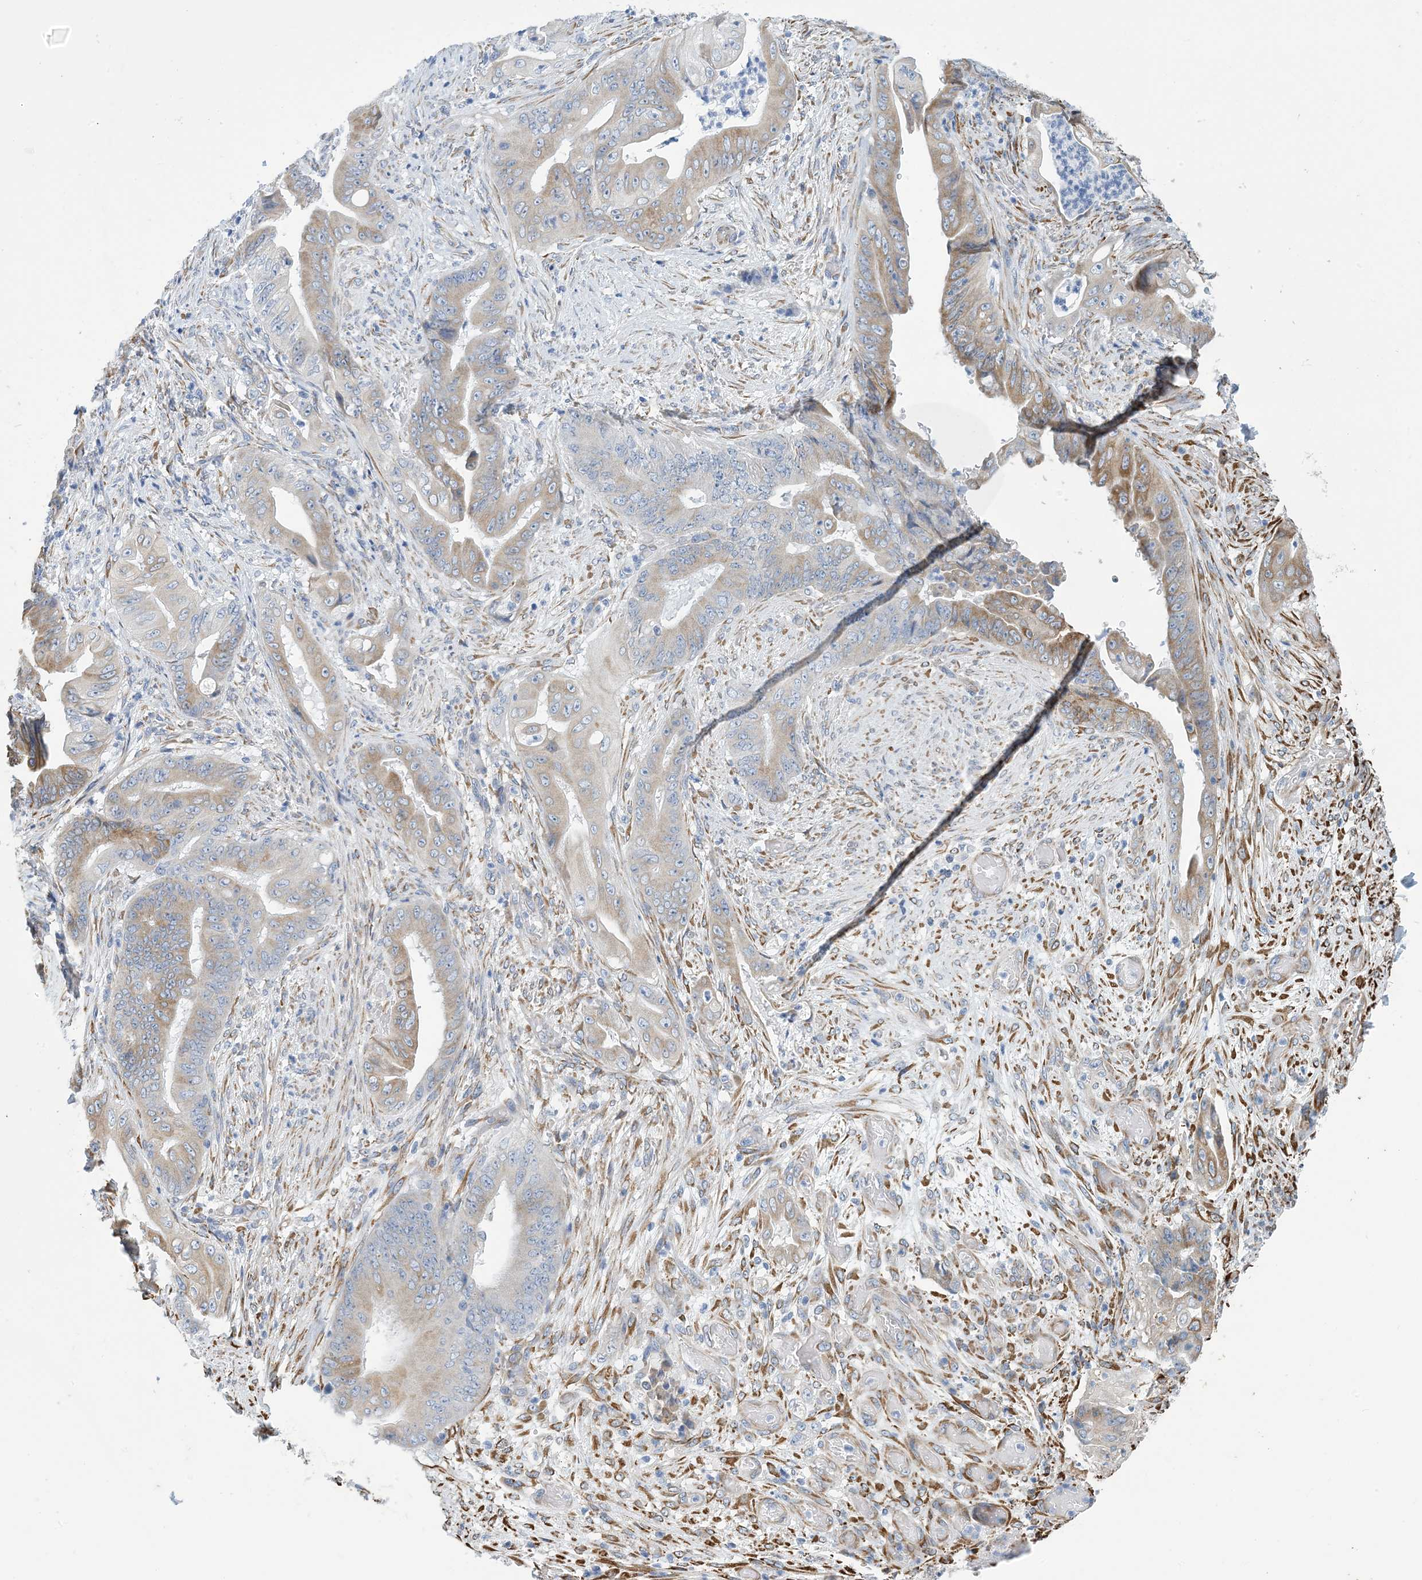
{"staining": {"intensity": "moderate", "quantity": "<25%", "location": "cytoplasmic/membranous"}, "tissue": "stomach cancer", "cell_type": "Tumor cells", "image_type": "cancer", "snomed": [{"axis": "morphology", "description": "Adenocarcinoma, NOS"}, {"axis": "topography", "description": "Stomach"}], "caption": "Immunohistochemical staining of human stomach cancer (adenocarcinoma) demonstrates low levels of moderate cytoplasmic/membranous staining in approximately <25% of tumor cells.", "gene": "CCDC14", "patient": {"sex": "female", "age": 73}}